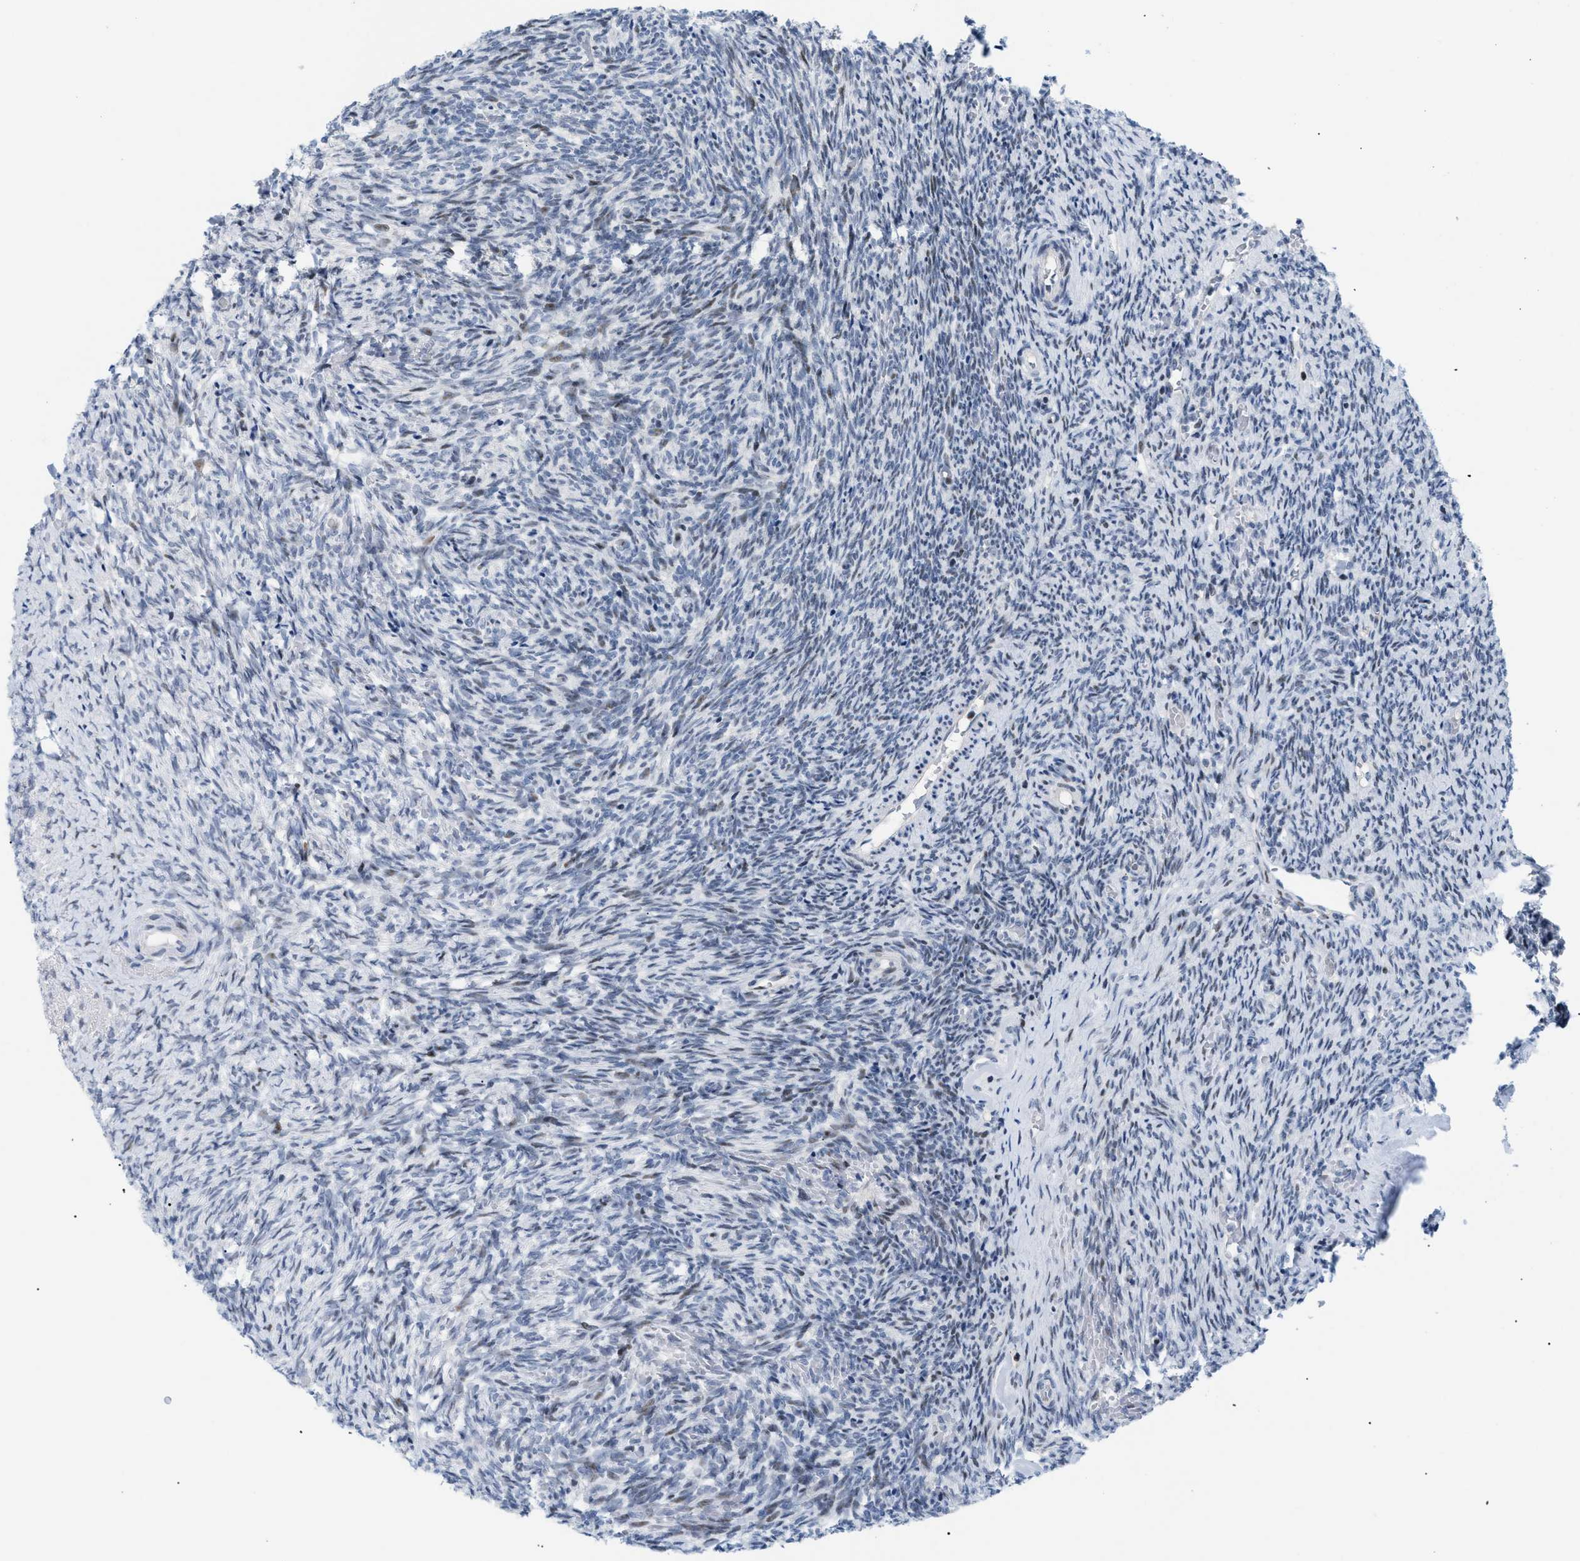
{"staining": {"intensity": "strong", "quantity": "<25%", "location": "nuclear"}, "tissue": "ovary", "cell_type": "Ovarian stroma cells", "image_type": "normal", "snomed": [{"axis": "morphology", "description": "Normal tissue, NOS"}, {"axis": "topography", "description": "Ovary"}], "caption": "A brown stain shows strong nuclear expression of a protein in ovarian stroma cells of normal human ovary.", "gene": "MED1", "patient": {"sex": "female", "age": 41}}